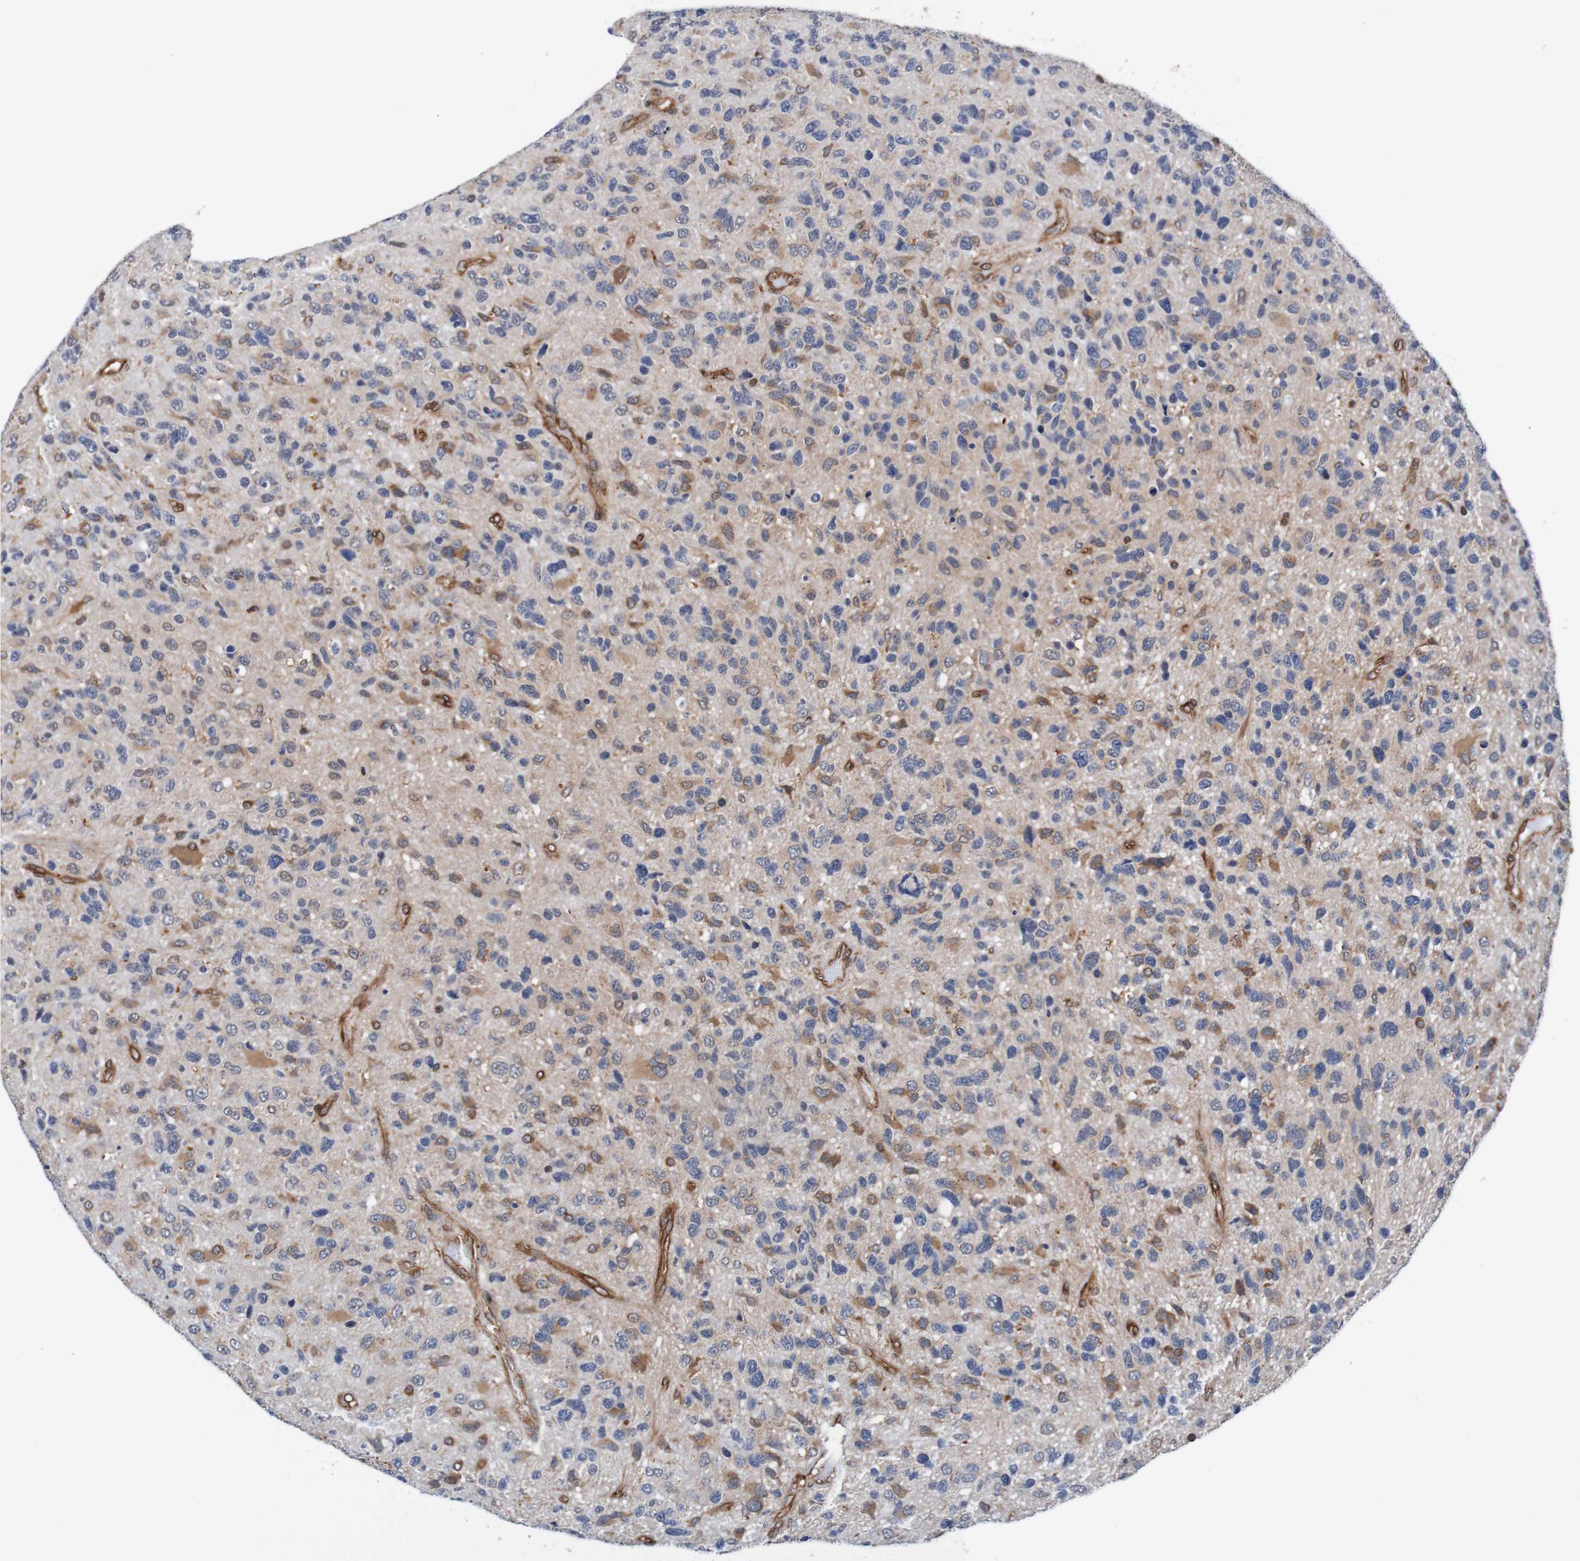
{"staining": {"intensity": "moderate", "quantity": "25%-75%", "location": "cytoplasmic/membranous"}, "tissue": "glioma", "cell_type": "Tumor cells", "image_type": "cancer", "snomed": [{"axis": "morphology", "description": "Glioma, malignant, High grade"}, {"axis": "topography", "description": "Brain"}], "caption": "A photomicrograph showing moderate cytoplasmic/membranous staining in approximately 25%-75% of tumor cells in glioma, as visualized by brown immunohistochemical staining.", "gene": "TMEM109", "patient": {"sex": "female", "age": 58}}